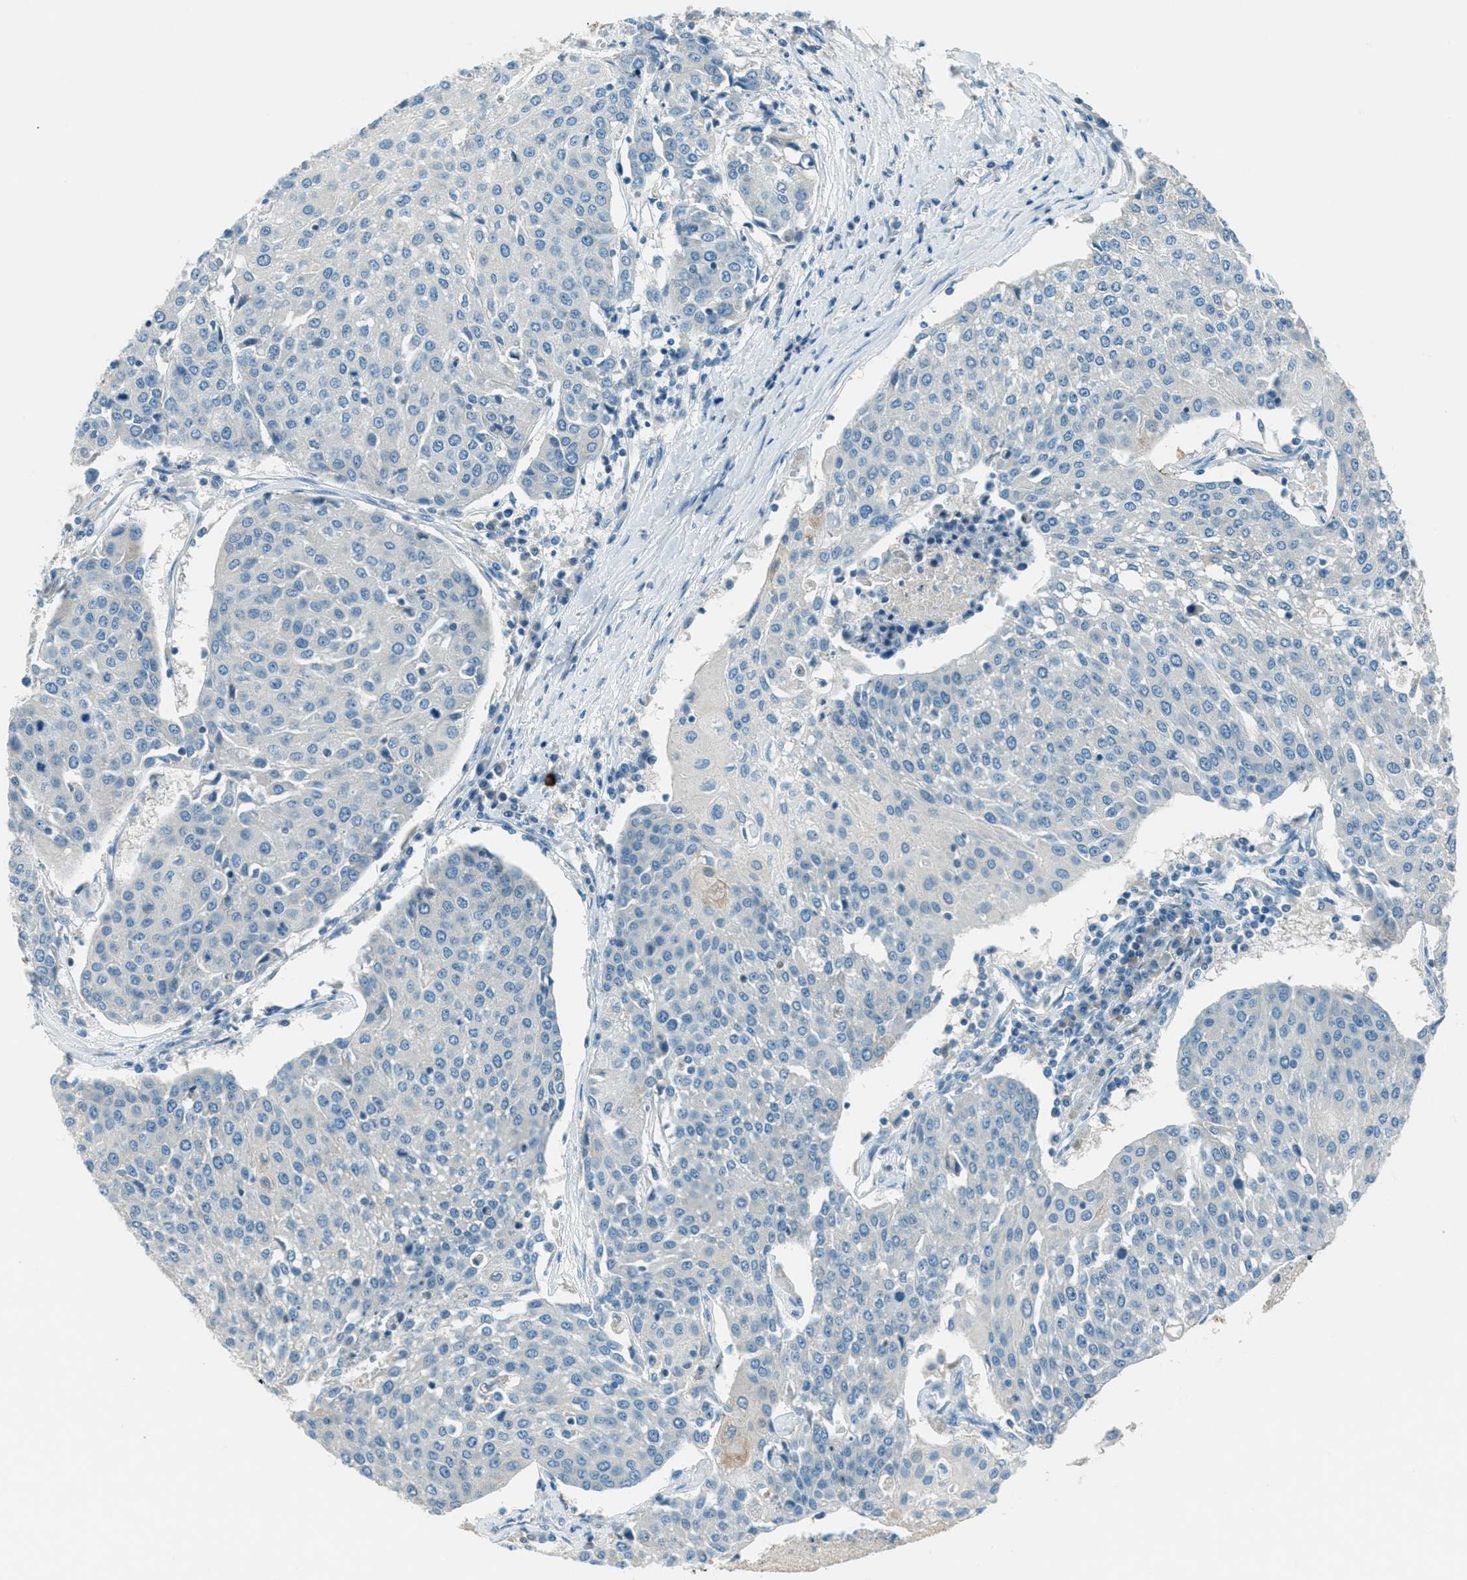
{"staining": {"intensity": "negative", "quantity": "none", "location": "none"}, "tissue": "urothelial cancer", "cell_type": "Tumor cells", "image_type": "cancer", "snomed": [{"axis": "morphology", "description": "Urothelial carcinoma, High grade"}, {"axis": "topography", "description": "Urinary bladder"}], "caption": "Tumor cells are negative for brown protein staining in urothelial carcinoma (high-grade).", "gene": "MSLN", "patient": {"sex": "female", "age": 85}}